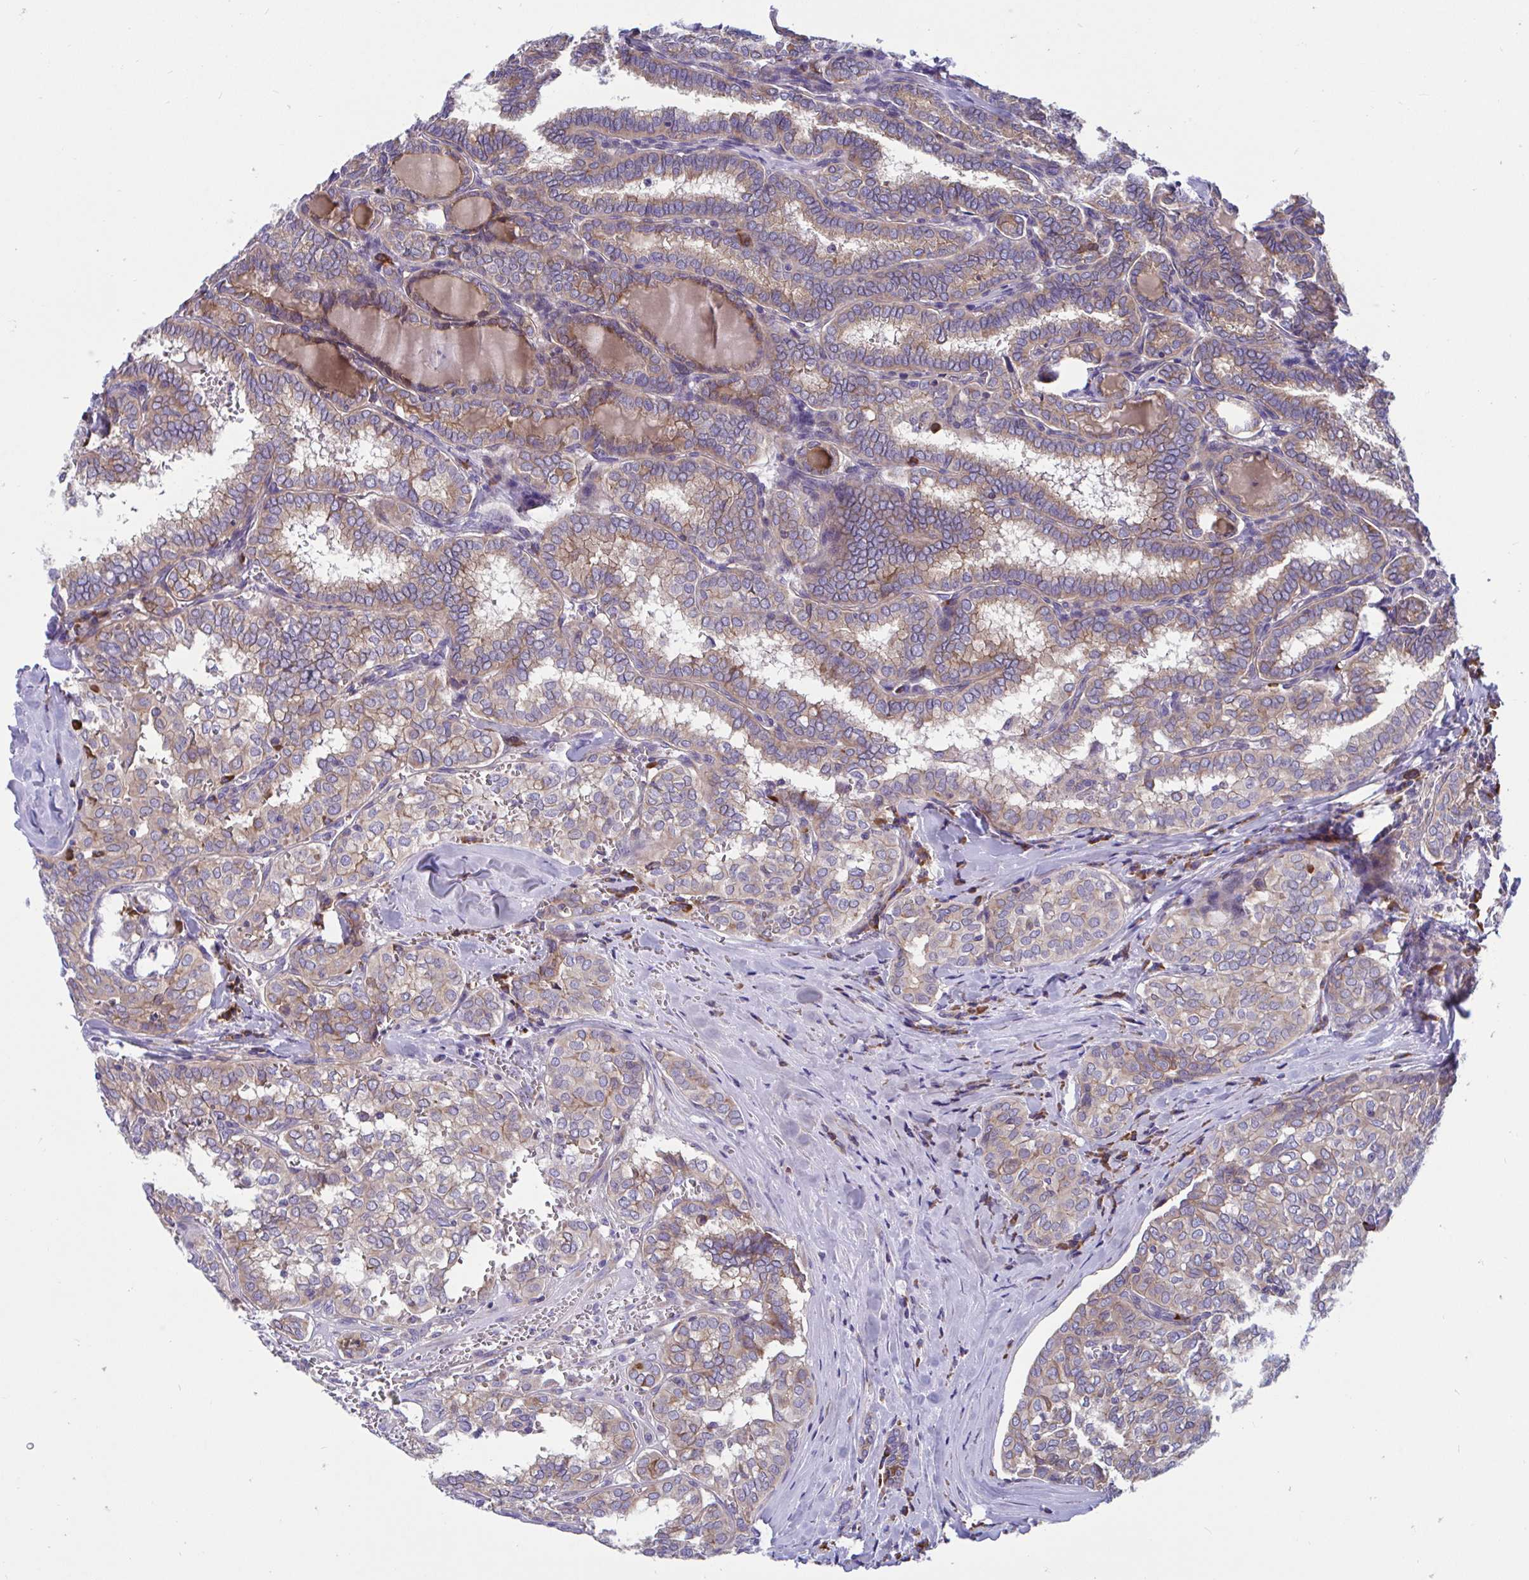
{"staining": {"intensity": "weak", "quantity": "25%-75%", "location": "cytoplasmic/membranous"}, "tissue": "thyroid cancer", "cell_type": "Tumor cells", "image_type": "cancer", "snomed": [{"axis": "morphology", "description": "Papillary adenocarcinoma, NOS"}, {"axis": "topography", "description": "Thyroid gland"}], "caption": "Weak cytoplasmic/membranous expression is present in about 25%-75% of tumor cells in papillary adenocarcinoma (thyroid).", "gene": "WBP1", "patient": {"sex": "female", "age": 30}}